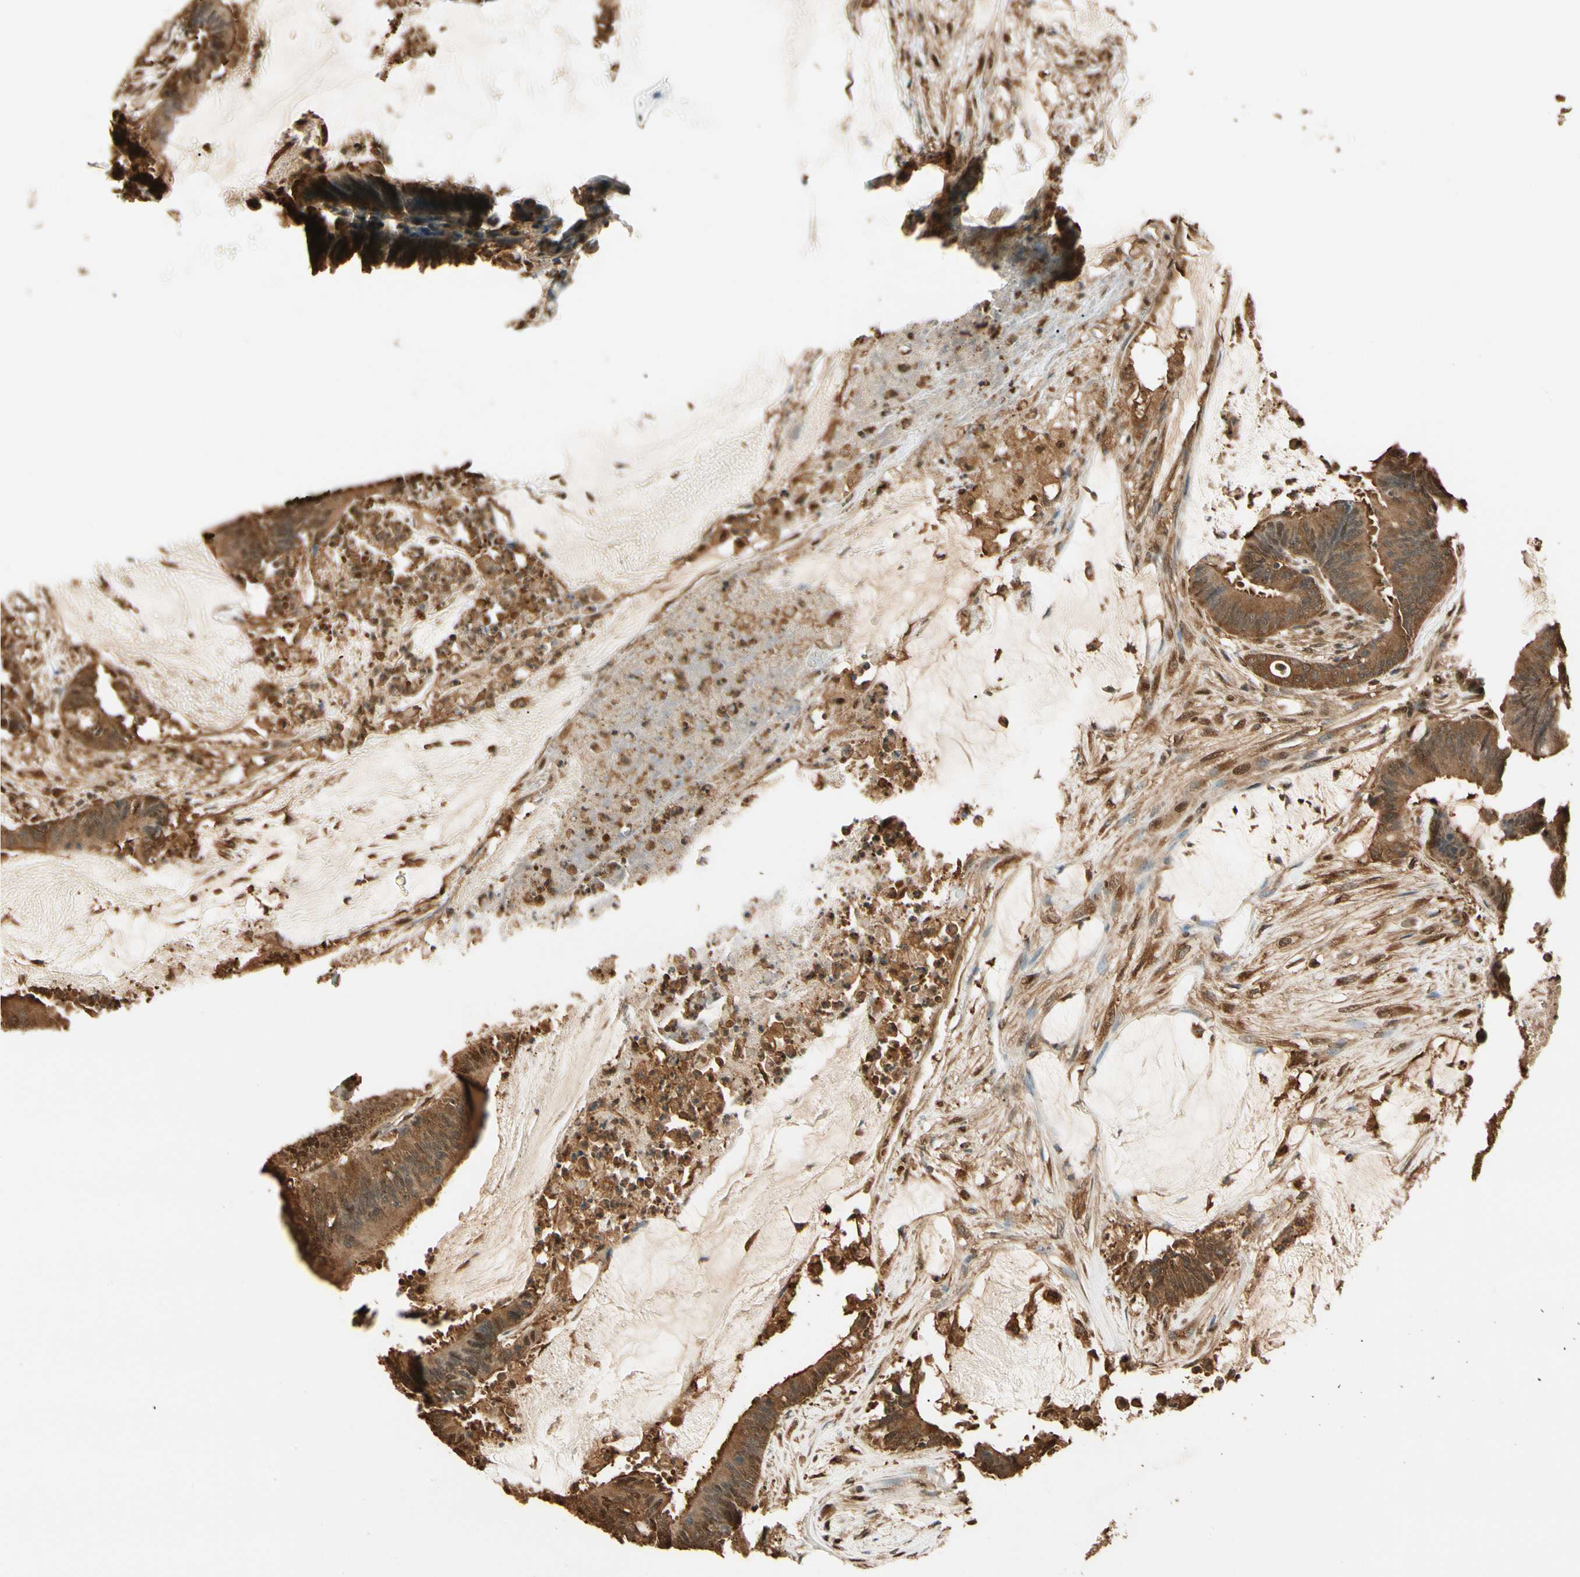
{"staining": {"intensity": "moderate", "quantity": ">75%", "location": "cytoplasmic/membranous,nuclear"}, "tissue": "colorectal cancer", "cell_type": "Tumor cells", "image_type": "cancer", "snomed": [{"axis": "morphology", "description": "Adenocarcinoma, NOS"}, {"axis": "topography", "description": "Rectum"}], "caption": "IHC (DAB) staining of human colorectal cancer exhibits moderate cytoplasmic/membranous and nuclear protein positivity in approximately >75% of tumor cells. (IHC, brightfield microscopy, high magnification).", "gene": "PNCK", "patient": {"sex": "female", "age": 66}}